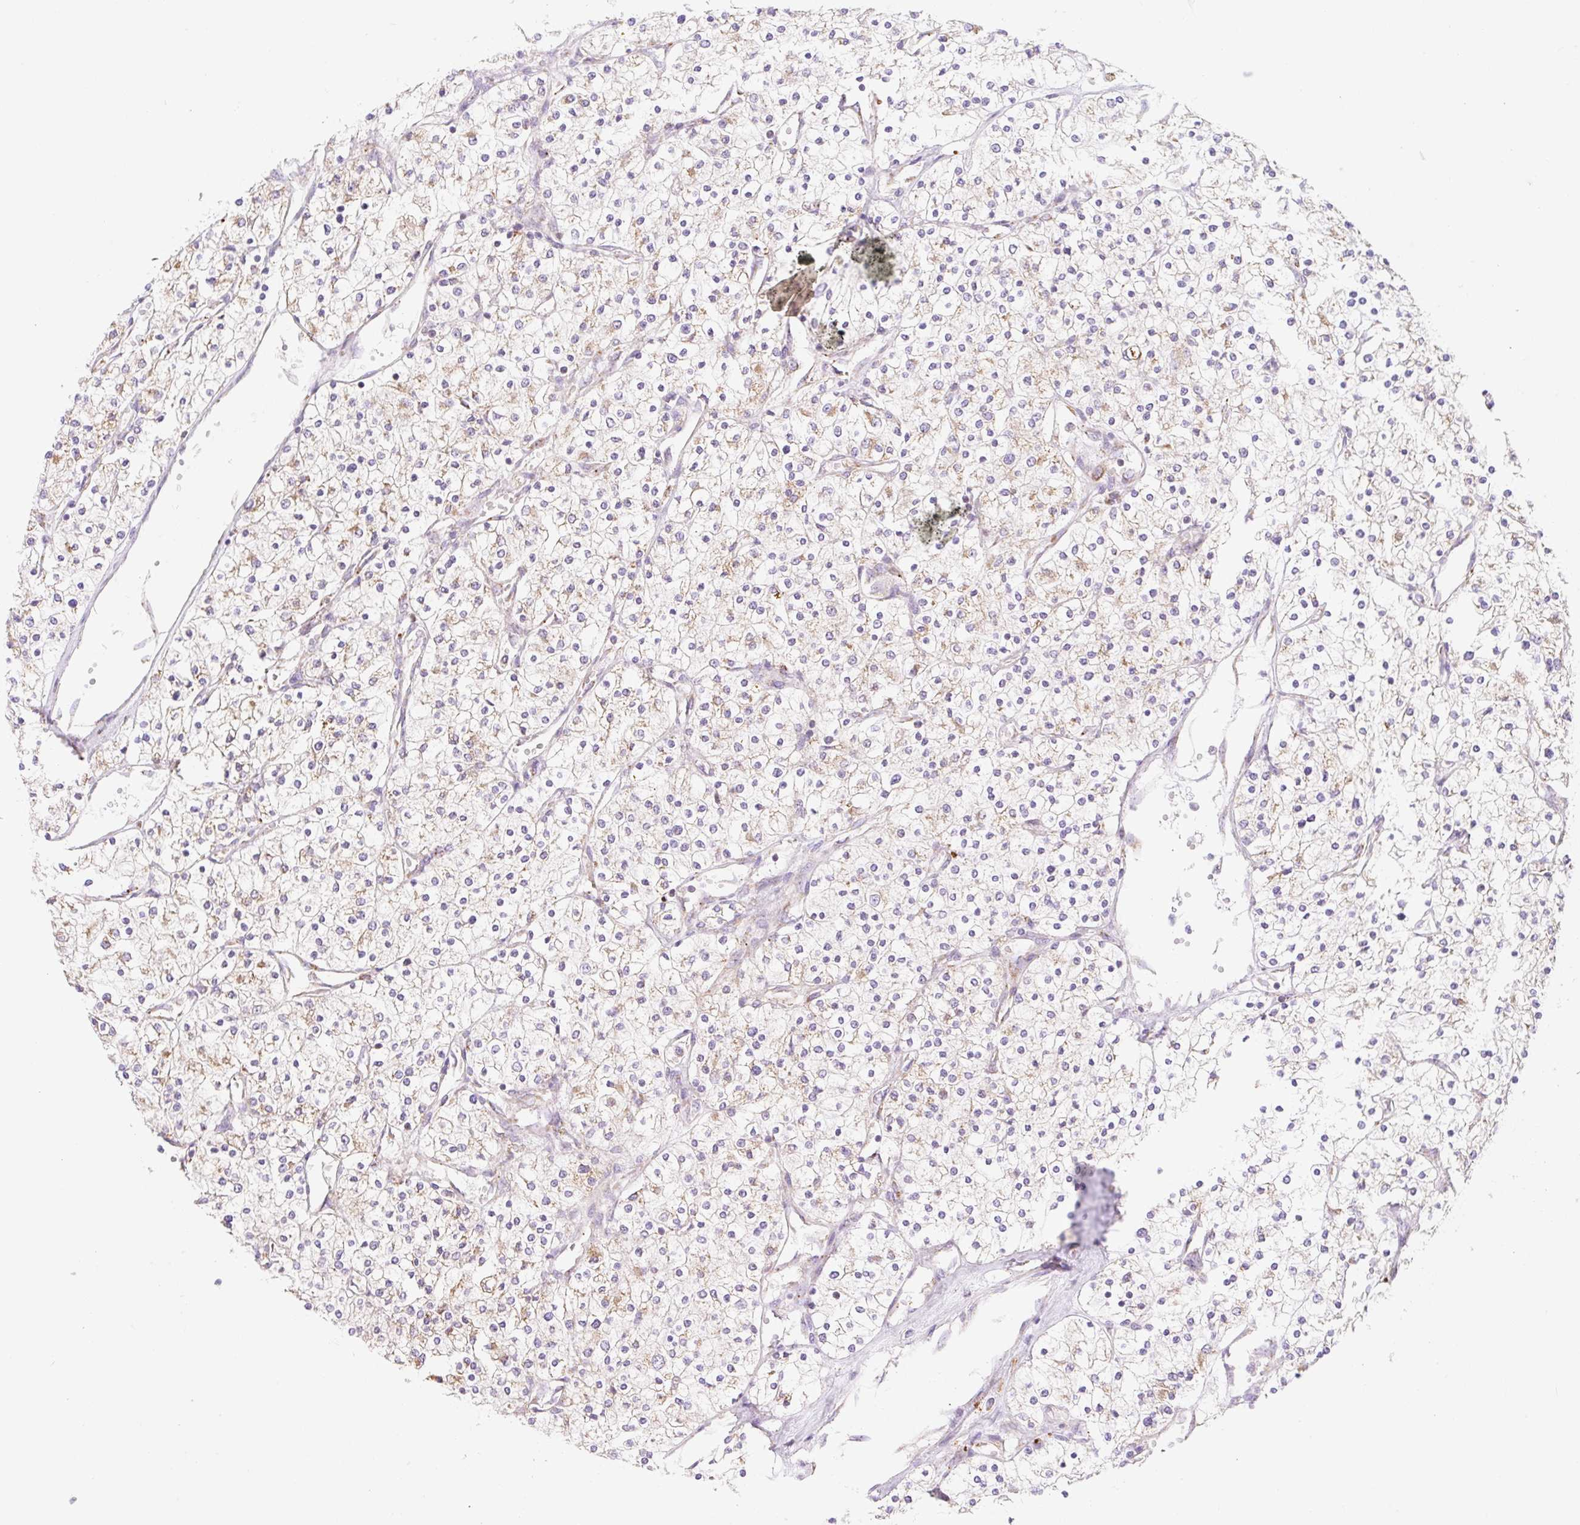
{"staining": {"intensity": "weak", "quantity": "25%-75%", "location": "cytoplasmic/membranous"}, "tissue": "renal cancer", "cell_type": "Tumor cells", "image_type": "cancer", "snomed": [{"axis": "morphology", "description": "Adenocarcinoma, NOS"}, {"axis": "topography", "description": "Kidney"}], "caption": "Immunohistochemistry (IHC) image of renal adenocarcinoma stained for a protein (brown), which shows low levels of weak cytoplasmic/membranous positivity in approximately 25%-75% of tumor cells.", "gene": "CLEC3A", "patient": {"sex": "male", "age": 80}}